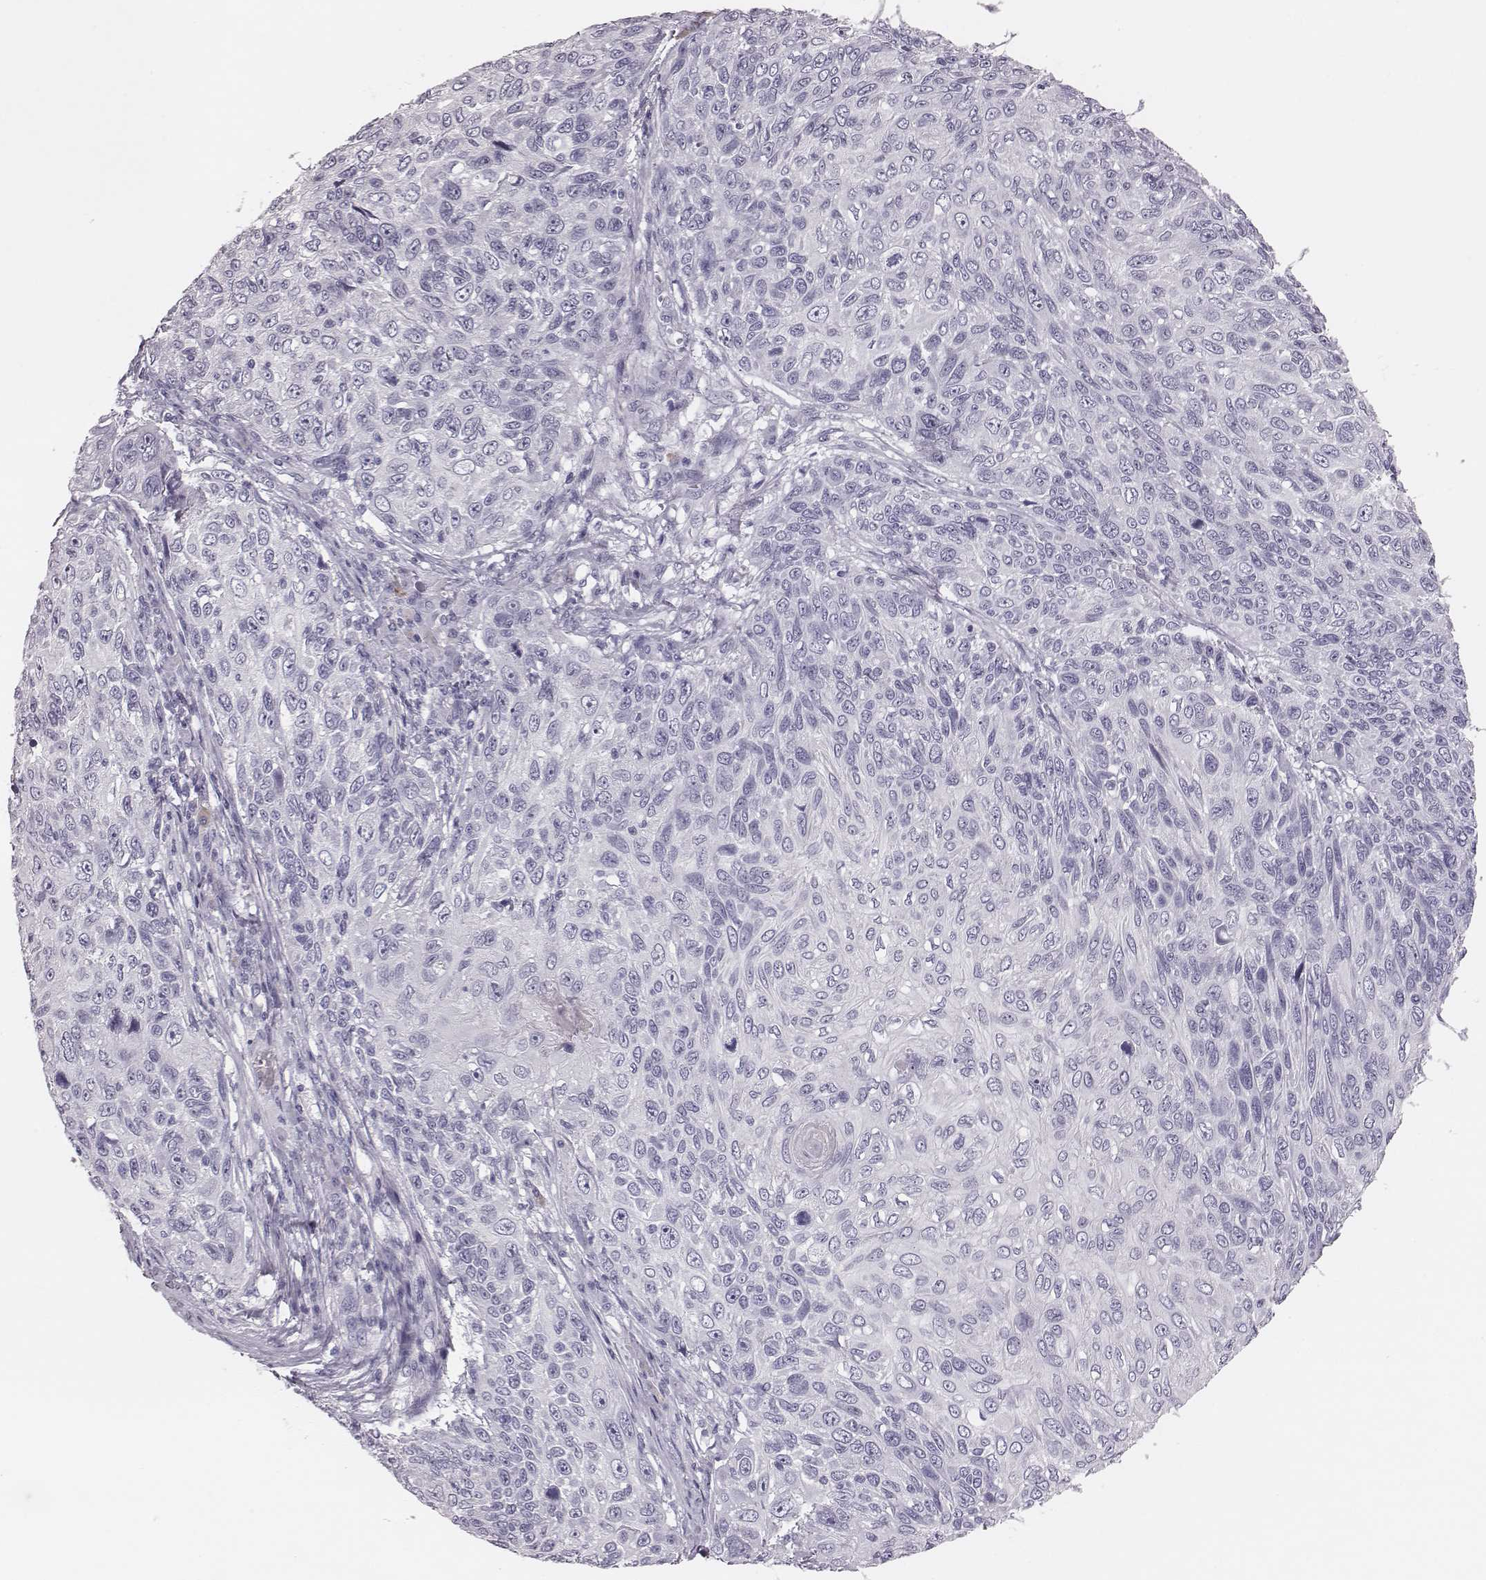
{"staining": {"intensity": "negative", "quantity": "none", "location": "none"}, "tissue": "skin cancer", "cell_type": "Tumor cells", "image_type": "cancer", "snomed": [{"axis": "morphology", "description": "Squamous cell carcinoma, NOS"}, {"axis": "topography", "description": "Skin"}], "caption": "This is a image of IHC staining of skin cancer, which shows no expression in tumor cells.", "gene": "CSH1", "patient": {"sex": "male", "age": 92}}